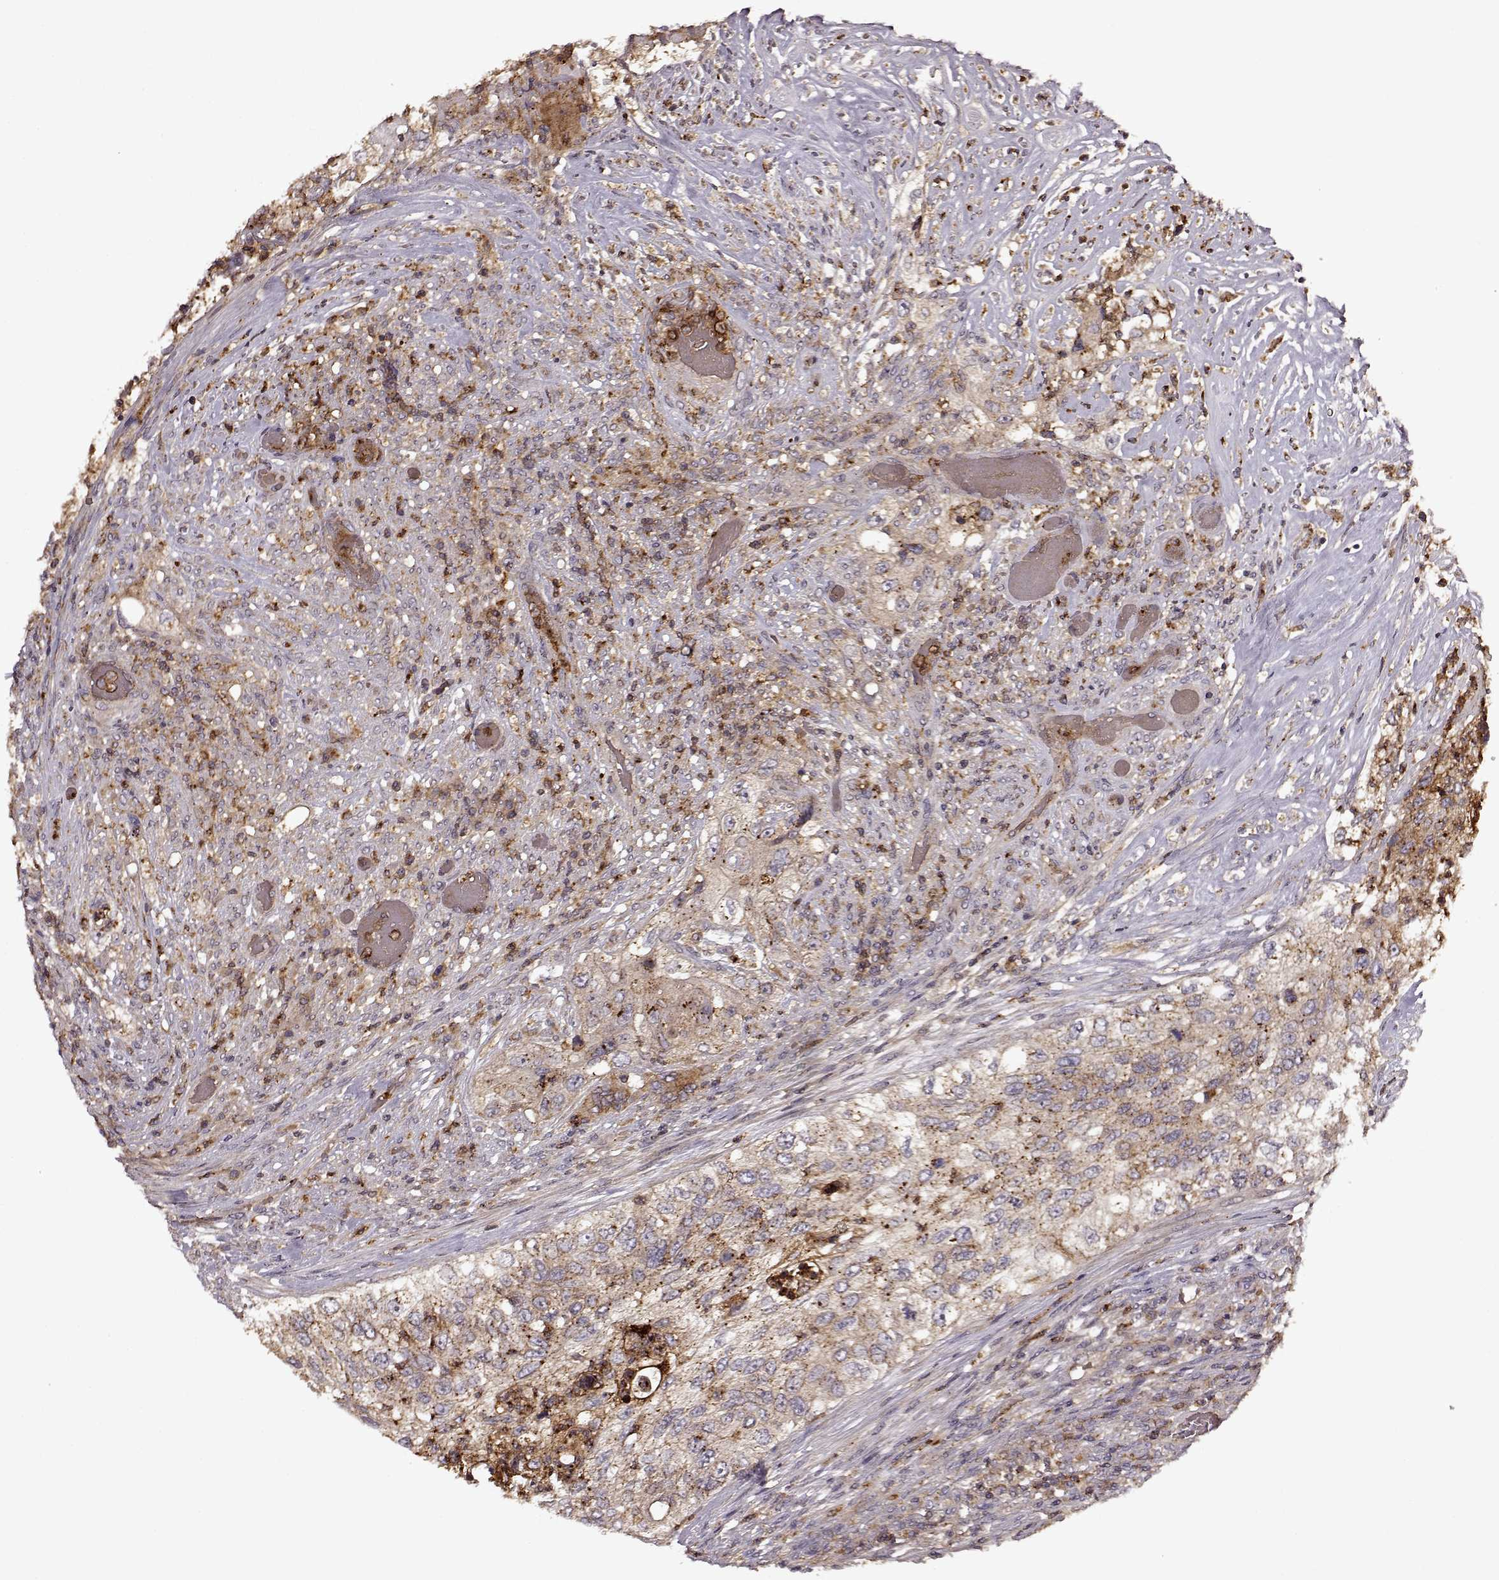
{"staining": {"intensity": "weak", "quantity": ">75%", "location": "cytoplasmic/membranous"}, "tissue": "urothelial cancer", "cell_type": "Tumor cells", "image_type": "cancer", "snomed": [{"axis": "morphology", "description": "Urothelial carcinoma, High grade"}, {"axis": "topography", "description": "Urinary bladder"}], "caption": "Weak cytoplasmic/membranous staining for a protein is identified in approximately >75% of tumor cells of high-grade urothelial carcinoma using IHC.", "gene": "IFRD2", "patient": {"sex": "female", "age": 60}}